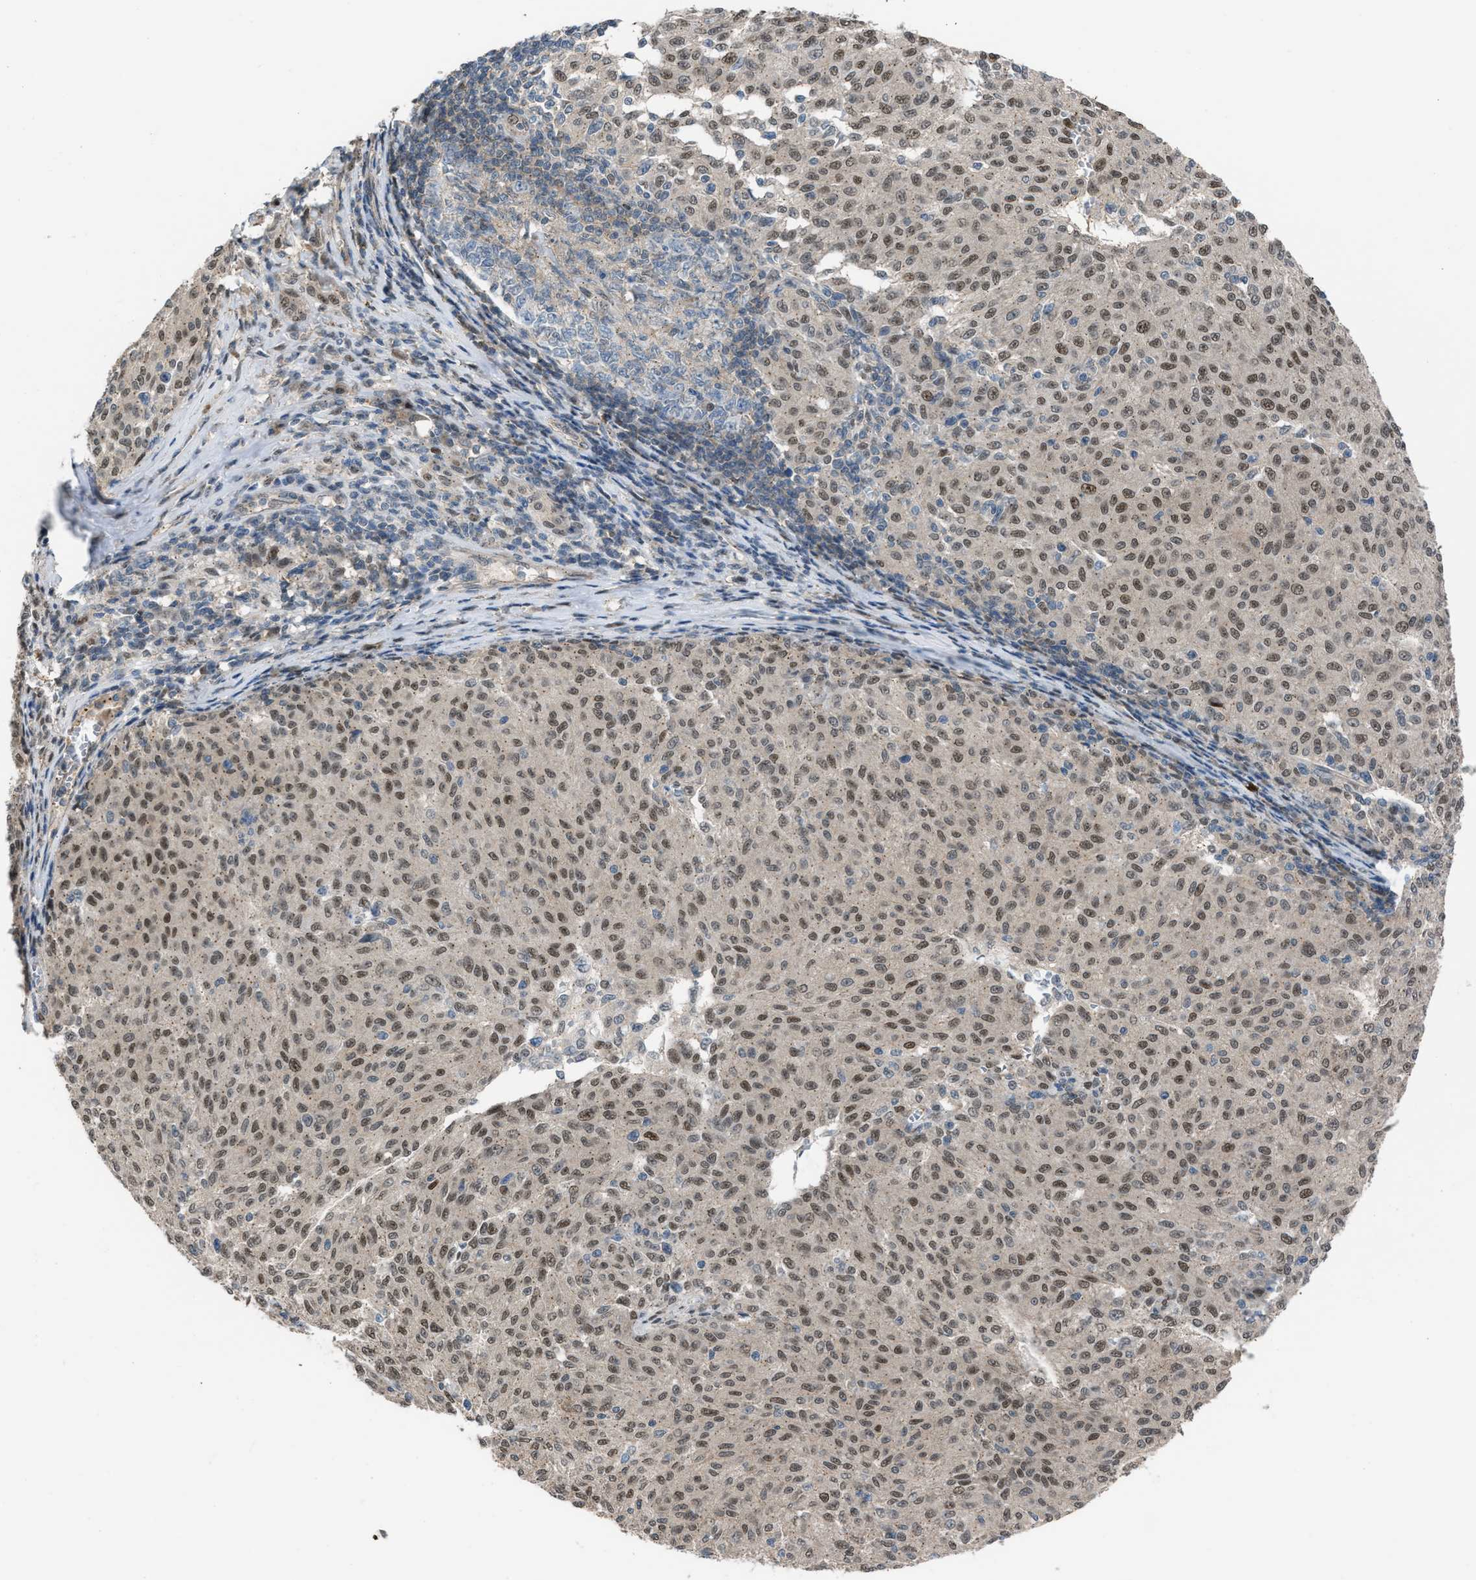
{"staining": {"intensity": "strong", "quantity": ">75%", "location": "cytoplasmic/membranous,nuclear"}, "tissue": "melanoma", "cell_type": "Tumor cells", "image_type": "cancer", "snomed": [{"axis": "morphology", "description": "Malignant melanoma, NOS"}, {"axis": "topography", "description": "Skin"}], "caption": "Strong cytoplasmic/membranous and nuclear staining is seen in about >75% of tumor cells in malignant melanoma.", "gene": "CRTC1", "patient": {"sex": "female", "age": 72}}